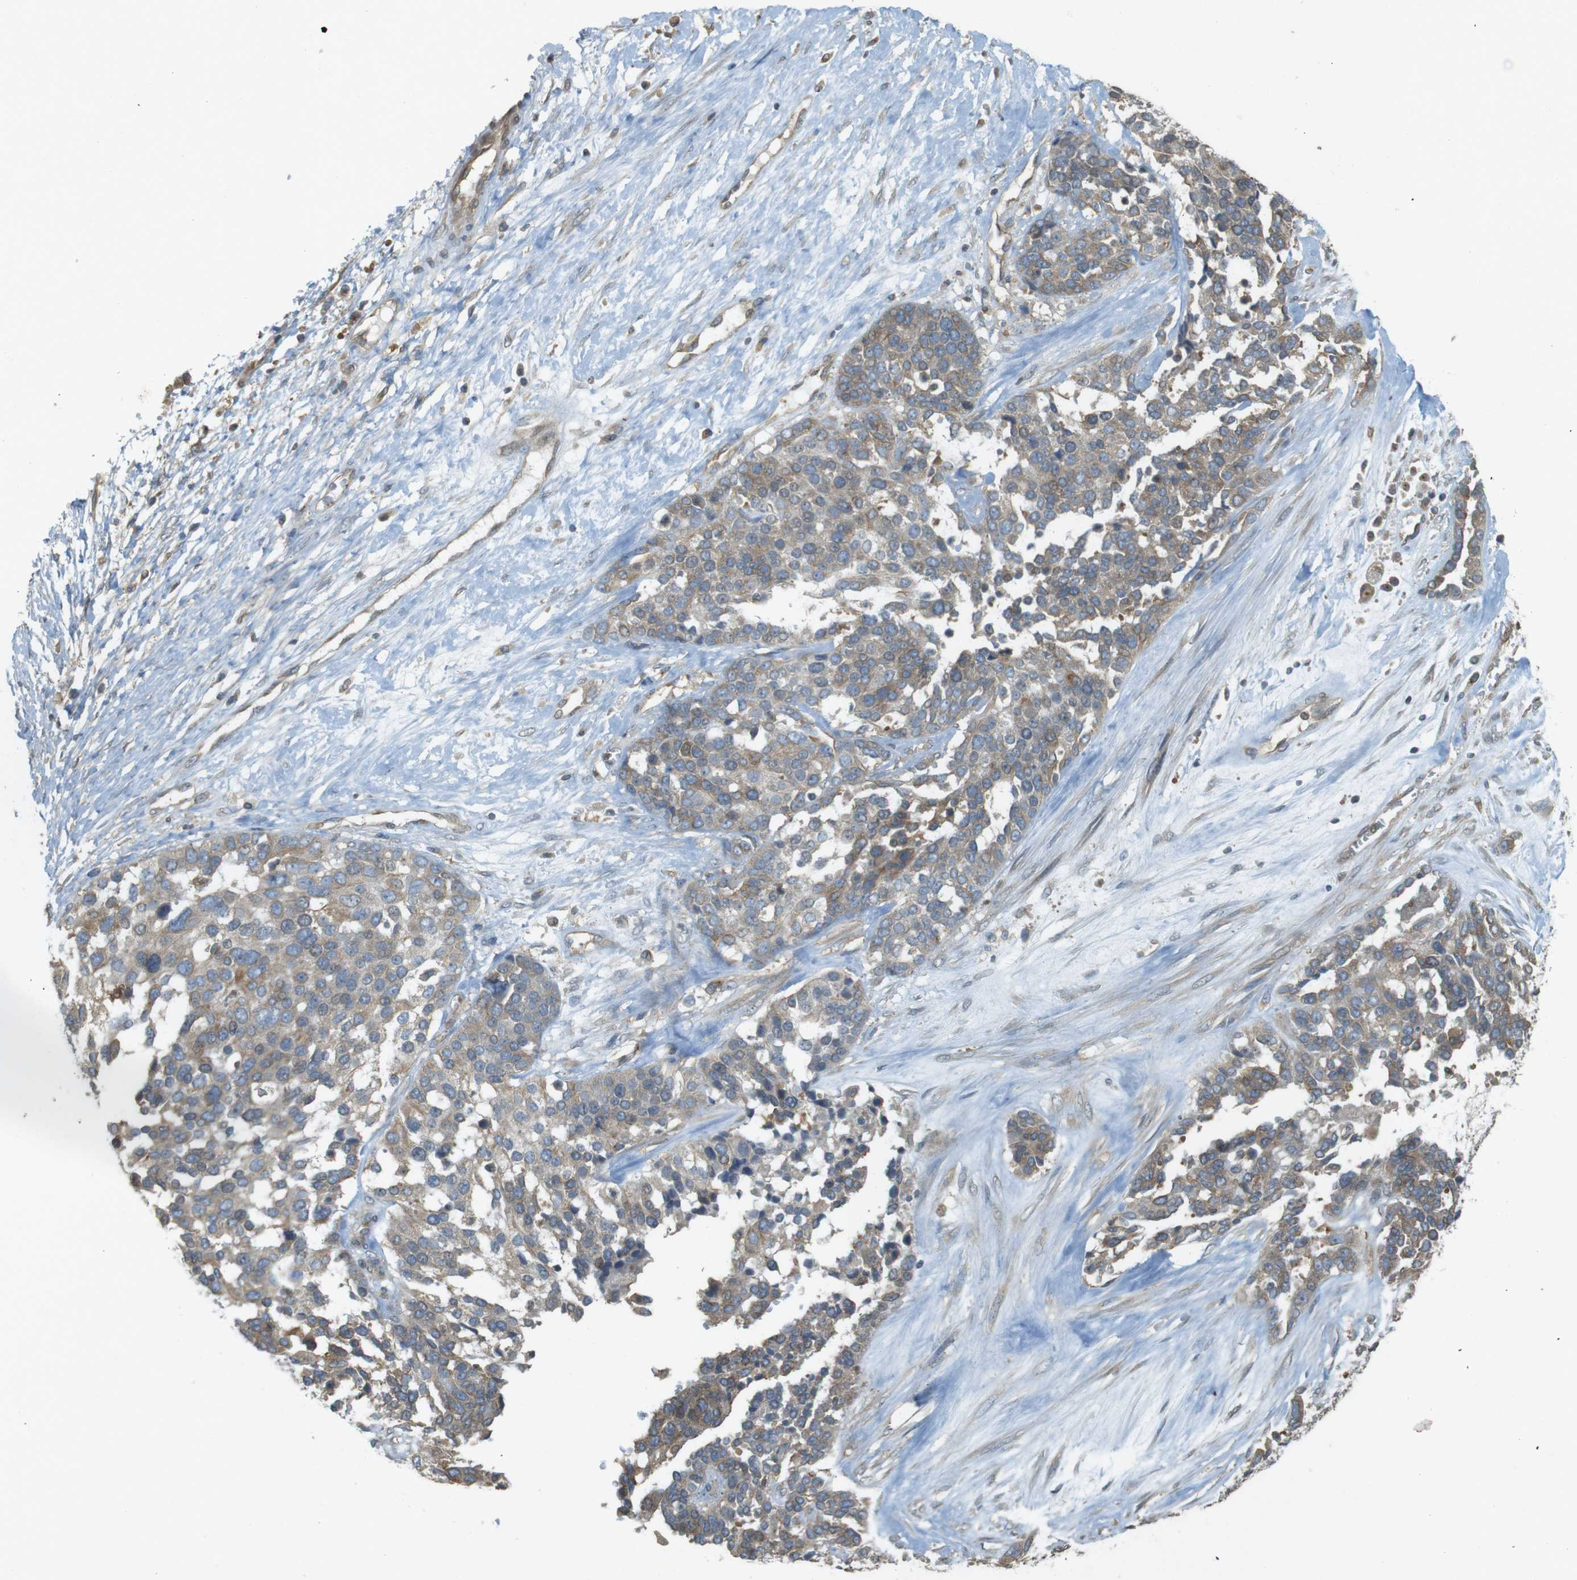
{"staining": {"intensity": "moderate", "quantity": ">75%", "location": "cytoplasmic/membranous"}, "tissue": "ovarian cancer", "cell_type": "Tumor cells", "image_type": "cancer", "snomed": [{"axis": "morphology", "description": "Cystadenocarcinoma, serous, NOS"}, {"axis": "topography", "description": "Ovary"}], "caption": "A histopathology image showing moderate cytoplasmic/membranous staining in approximately >75% of tumor cells in serous cystadenocarcinoma (ovarian), as visualized by brown immunohistochemical staining.", "gene": "KIF5B", "patient": {"sex": "female", "age": 44}}